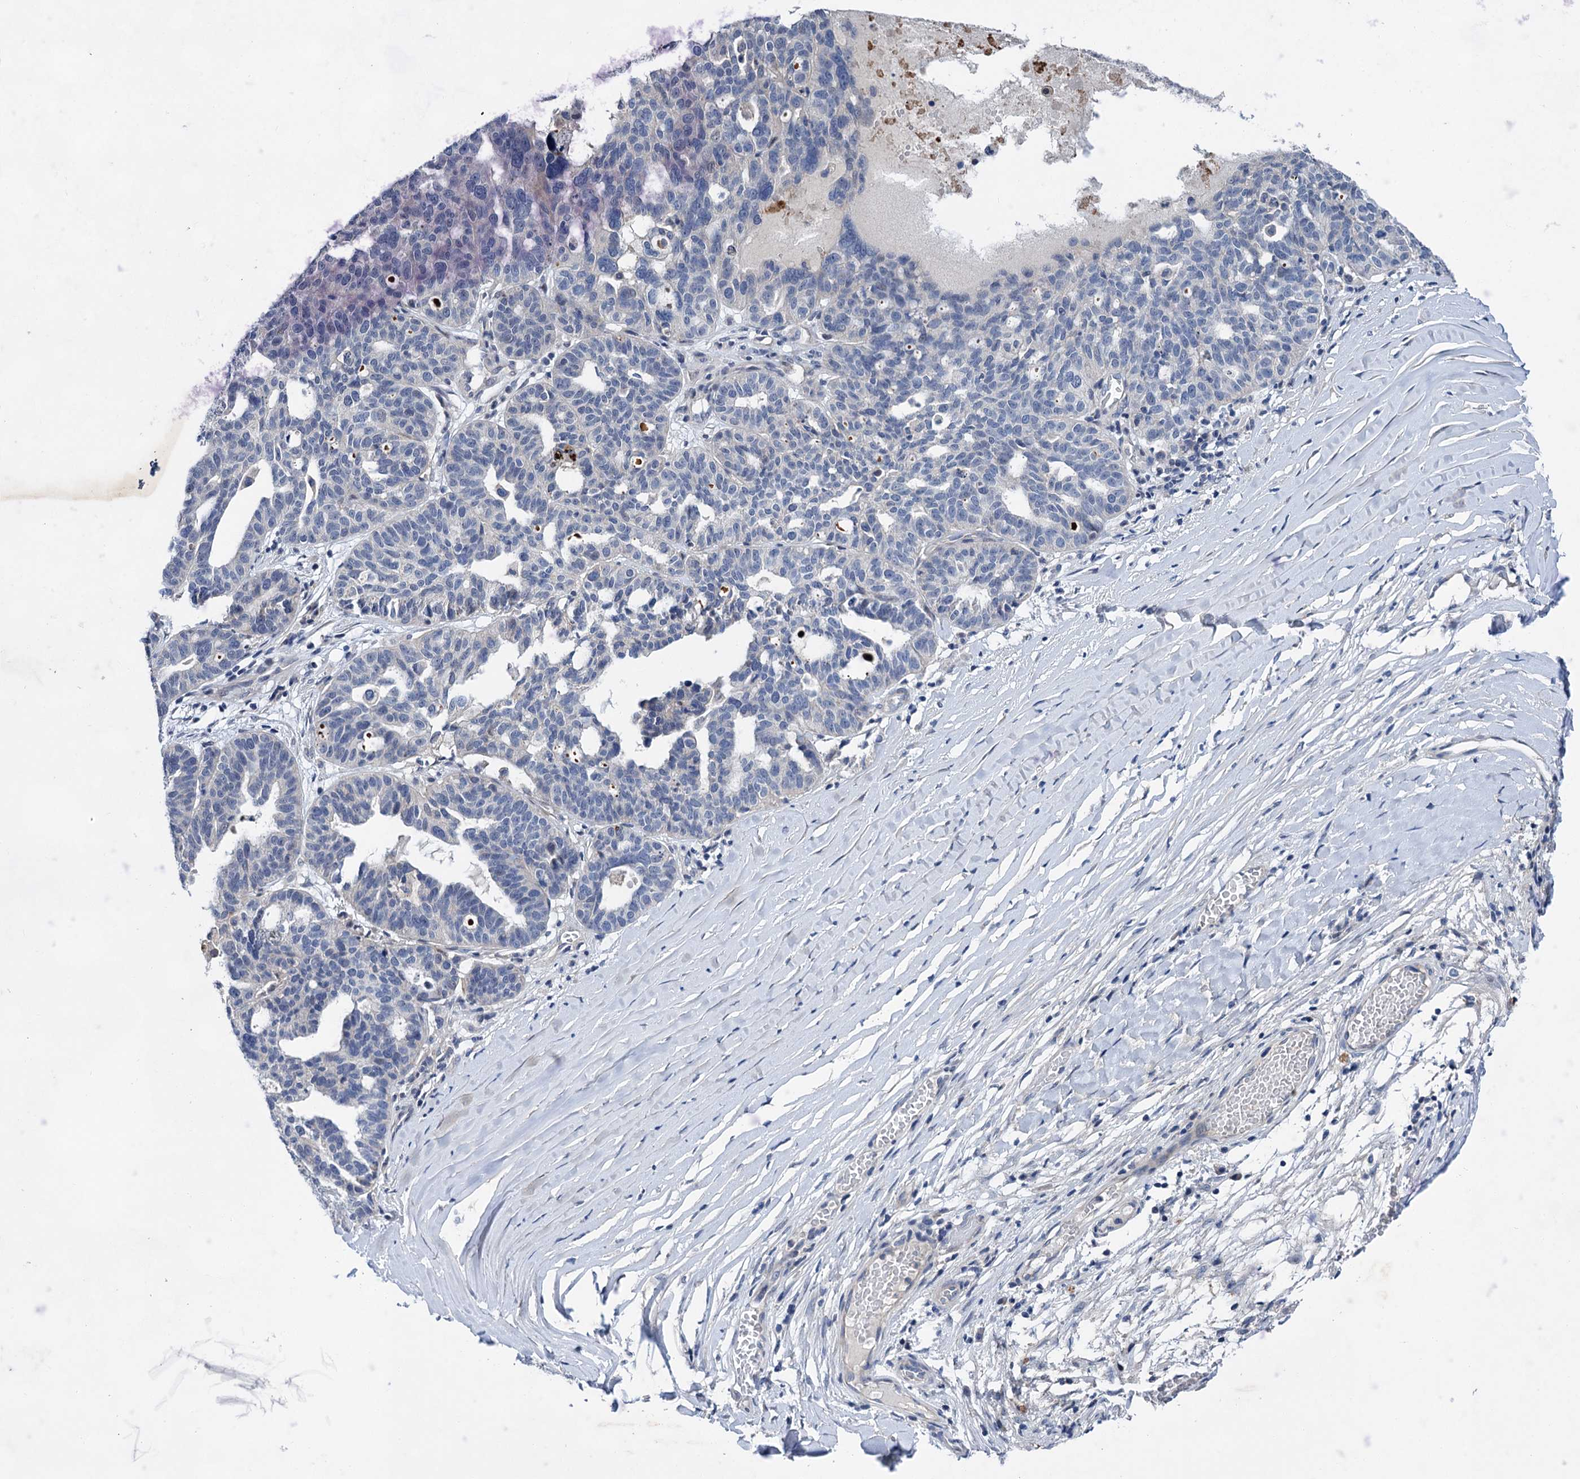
{"staining": {"intensity": "negative", "quantity": "none", "location": "none"}, "tissue": "ovarian cancer", "cell_type": "Tumor cells", "image_type": "cancer", "snomed": [{"axis": "morphology", "description": "Cystadenocarcinoma, serous, NOS"}, {"axis": "topography", "description": "Ovary"}], "caption": "Ovarian serous cystadenocarcinoma stained for a protein using immunohistochemistry displays no staining tumor cells.", "gene": "MORN3", "patient": {"sex": "female", "age": 59}}